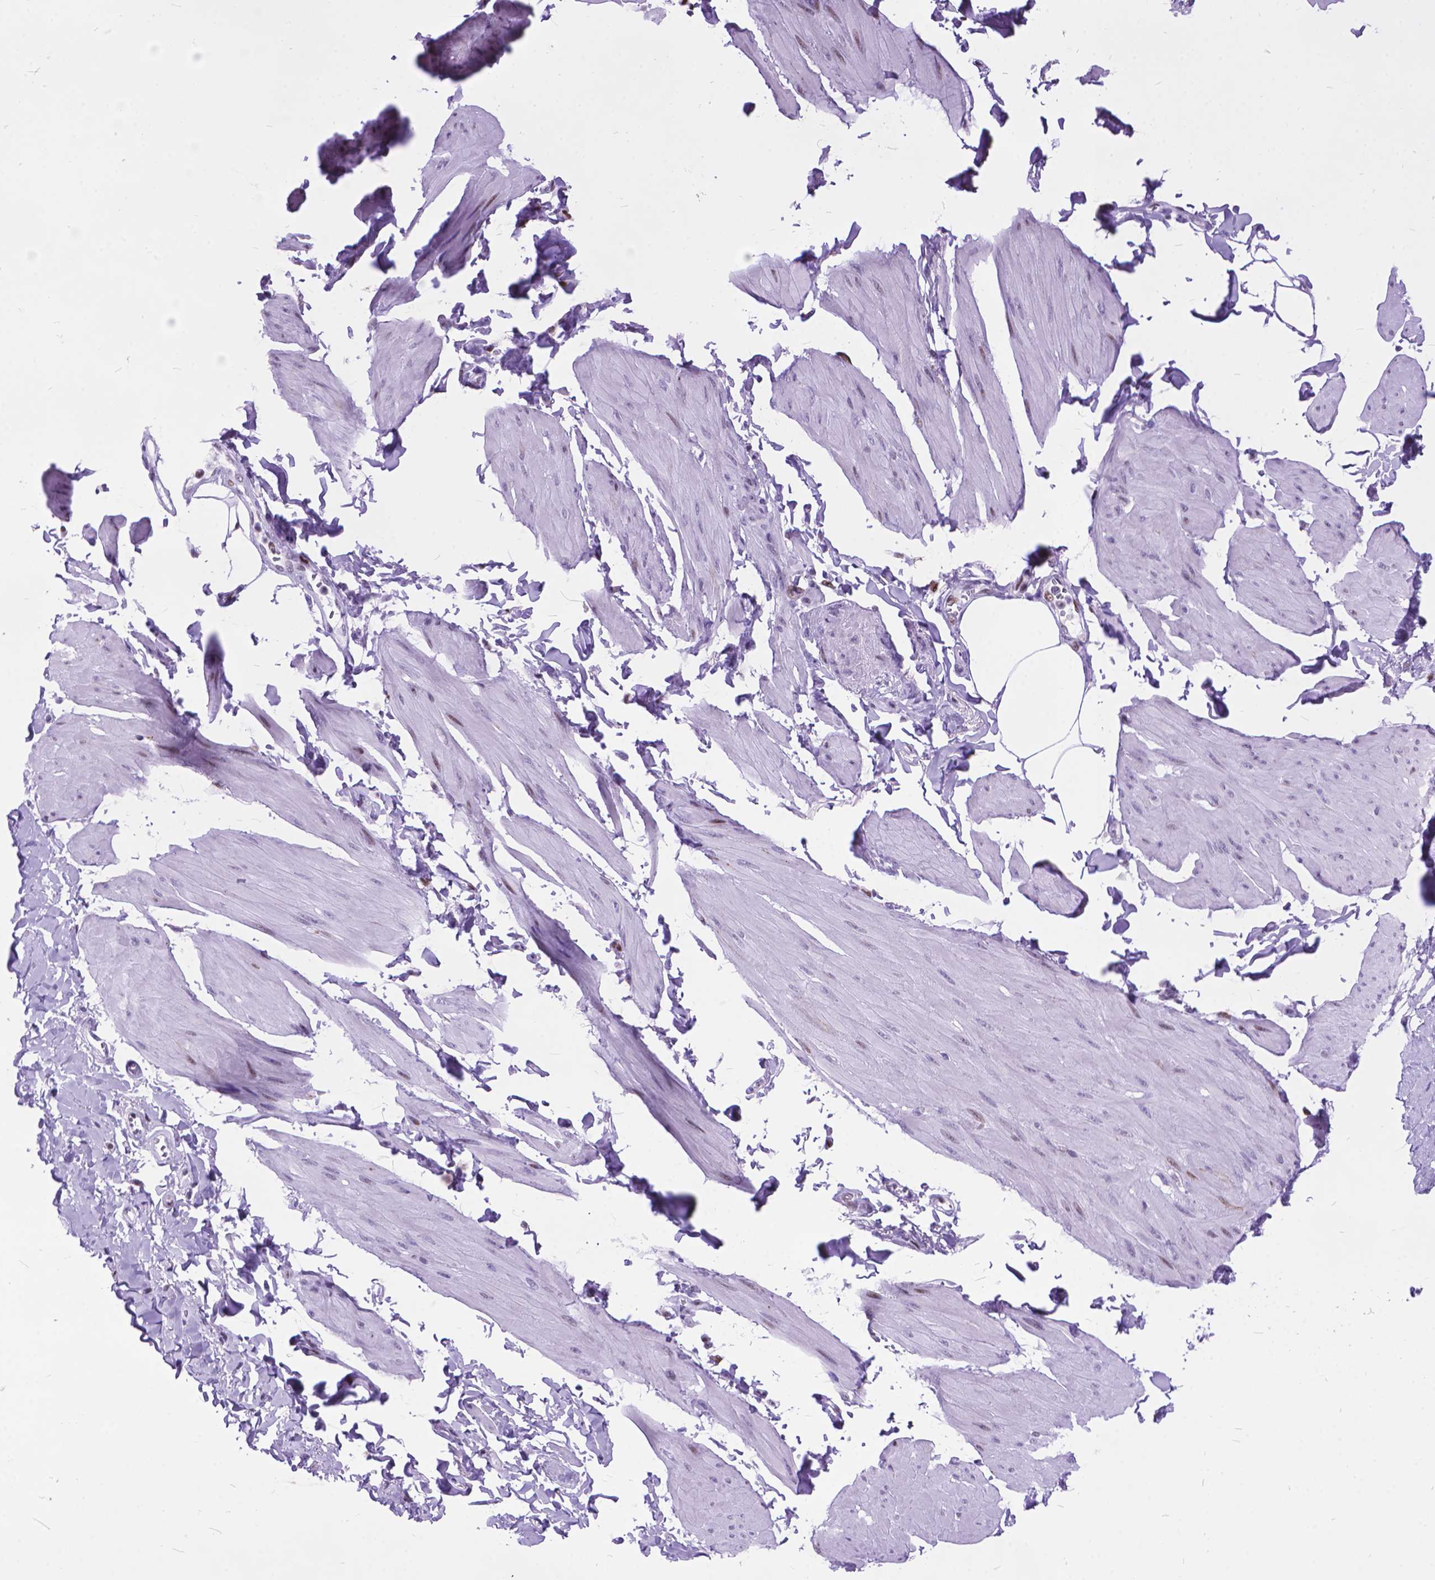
{"staining": {"intensity": "weak", "quantity": "<25%", "location": "nuclear"}, "tissue": "smooth muscle", "cell_type": "Smooth muscle cells", "image_type": "normal", "snomed": [{"axis": "morphology", "description": "Normal tissue, NOS"}, {"axis": "topography", "description": "Adipose tissue"}, {"axis": "topography", "description": "Smooth muscle"}, {"axis": "topography", "description": "Peripheral nerve tissue"}], "caption": "The histopathology image shows no significant staining in smooth muscle cells of smooth muscle. (DAB immunohistochemistry (IHC), high magnification).", "gene": "POLE4", "patient": {"sex": "male", "age": 83}}